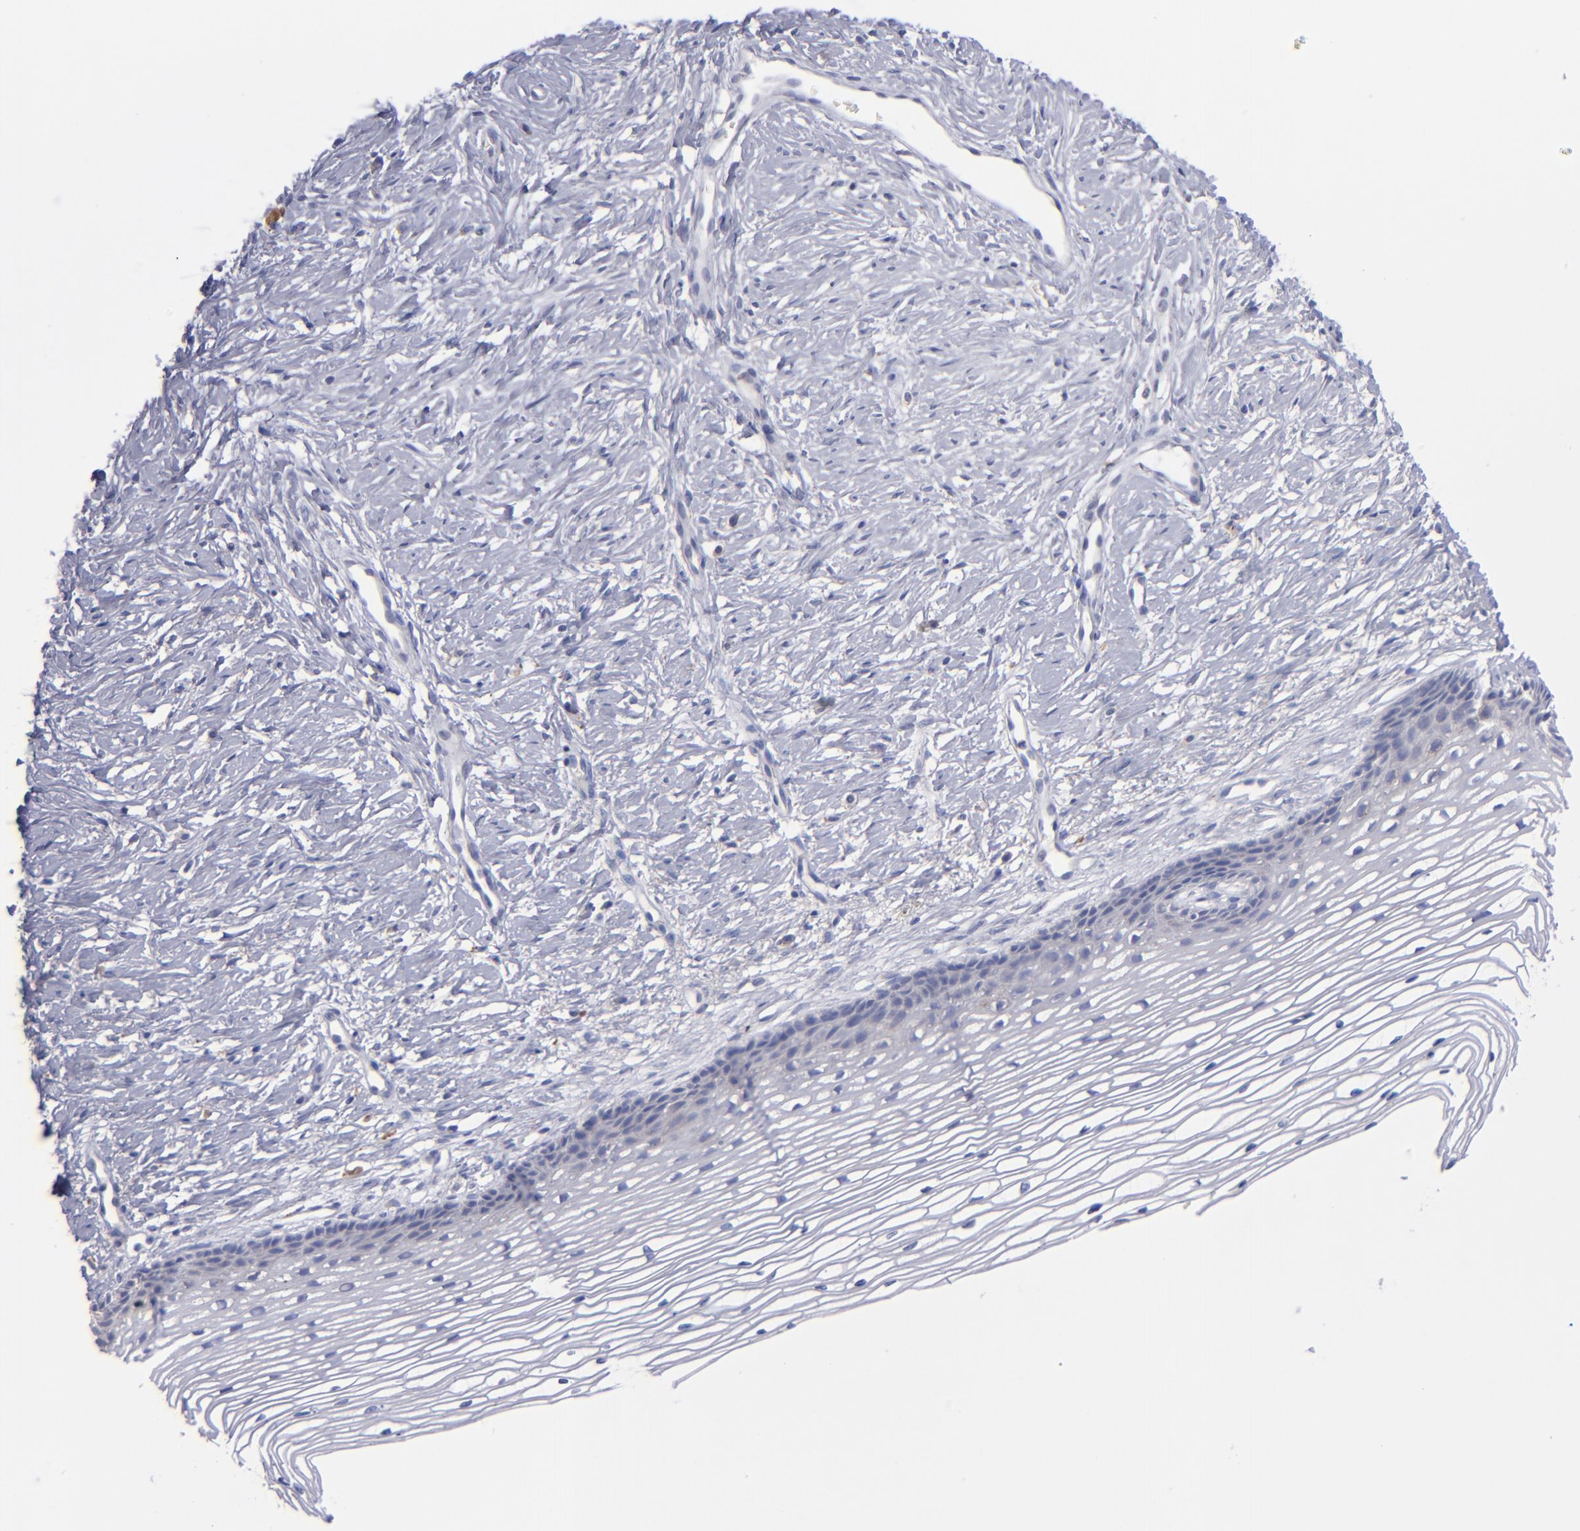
{"staining": {"intensity": "weak", "quantity": "<25%", "location": "cytoplasmic/membranous"}, "tissue": "cervix", "cell_type": "Glandular cells", "image_type": "normal", "snomed": [{"axis": "morphology", "description": "Normal tissue, NOS"}, {"axis": "topography", "description": "Cervix"}], "caption": "This is an immunohistochemistry micrograph of unremarkable human cervix. There is no staining in glandular cells.", "gene": "MFGE8", "patient": {"sex": "female", "age": 77}}